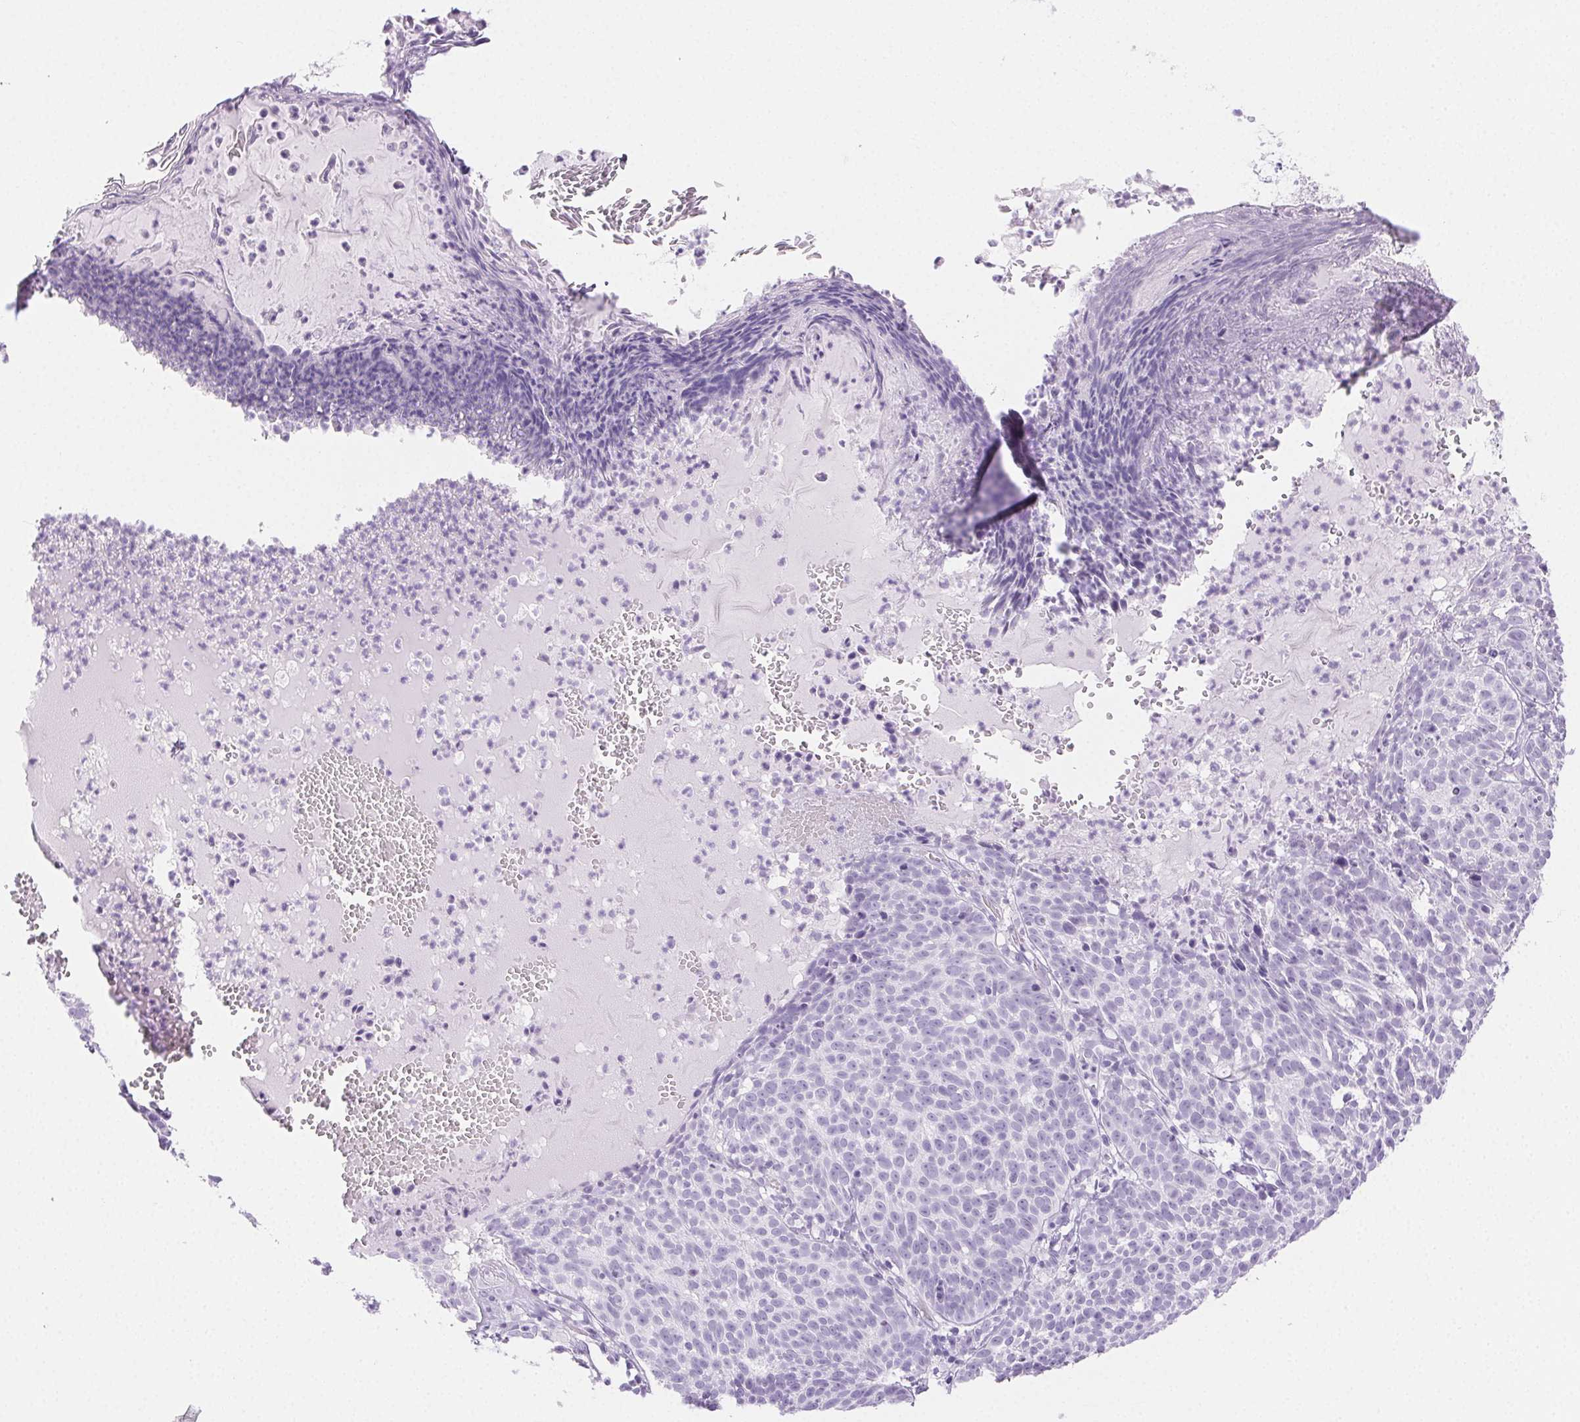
{"staining": {"intensity": "negative", "quantity": "none", "location": "none"}, "tissue": "skin cancer", "cell_type": "Tumor cells", "image_type": "cancer", "snomed": [{"axis": "morphology", "description": "Basal cell carcinoma"}, {"axis": "topography", "description": "Skin"}], "caption": "The immunohistochemistry (IHC) micrograph has no significant expression in tumor cells of skin cancer (basal cell carcinoma) tissue.", "gene": "SPRR3", "patient": {"sex": "male", "age": 90}}